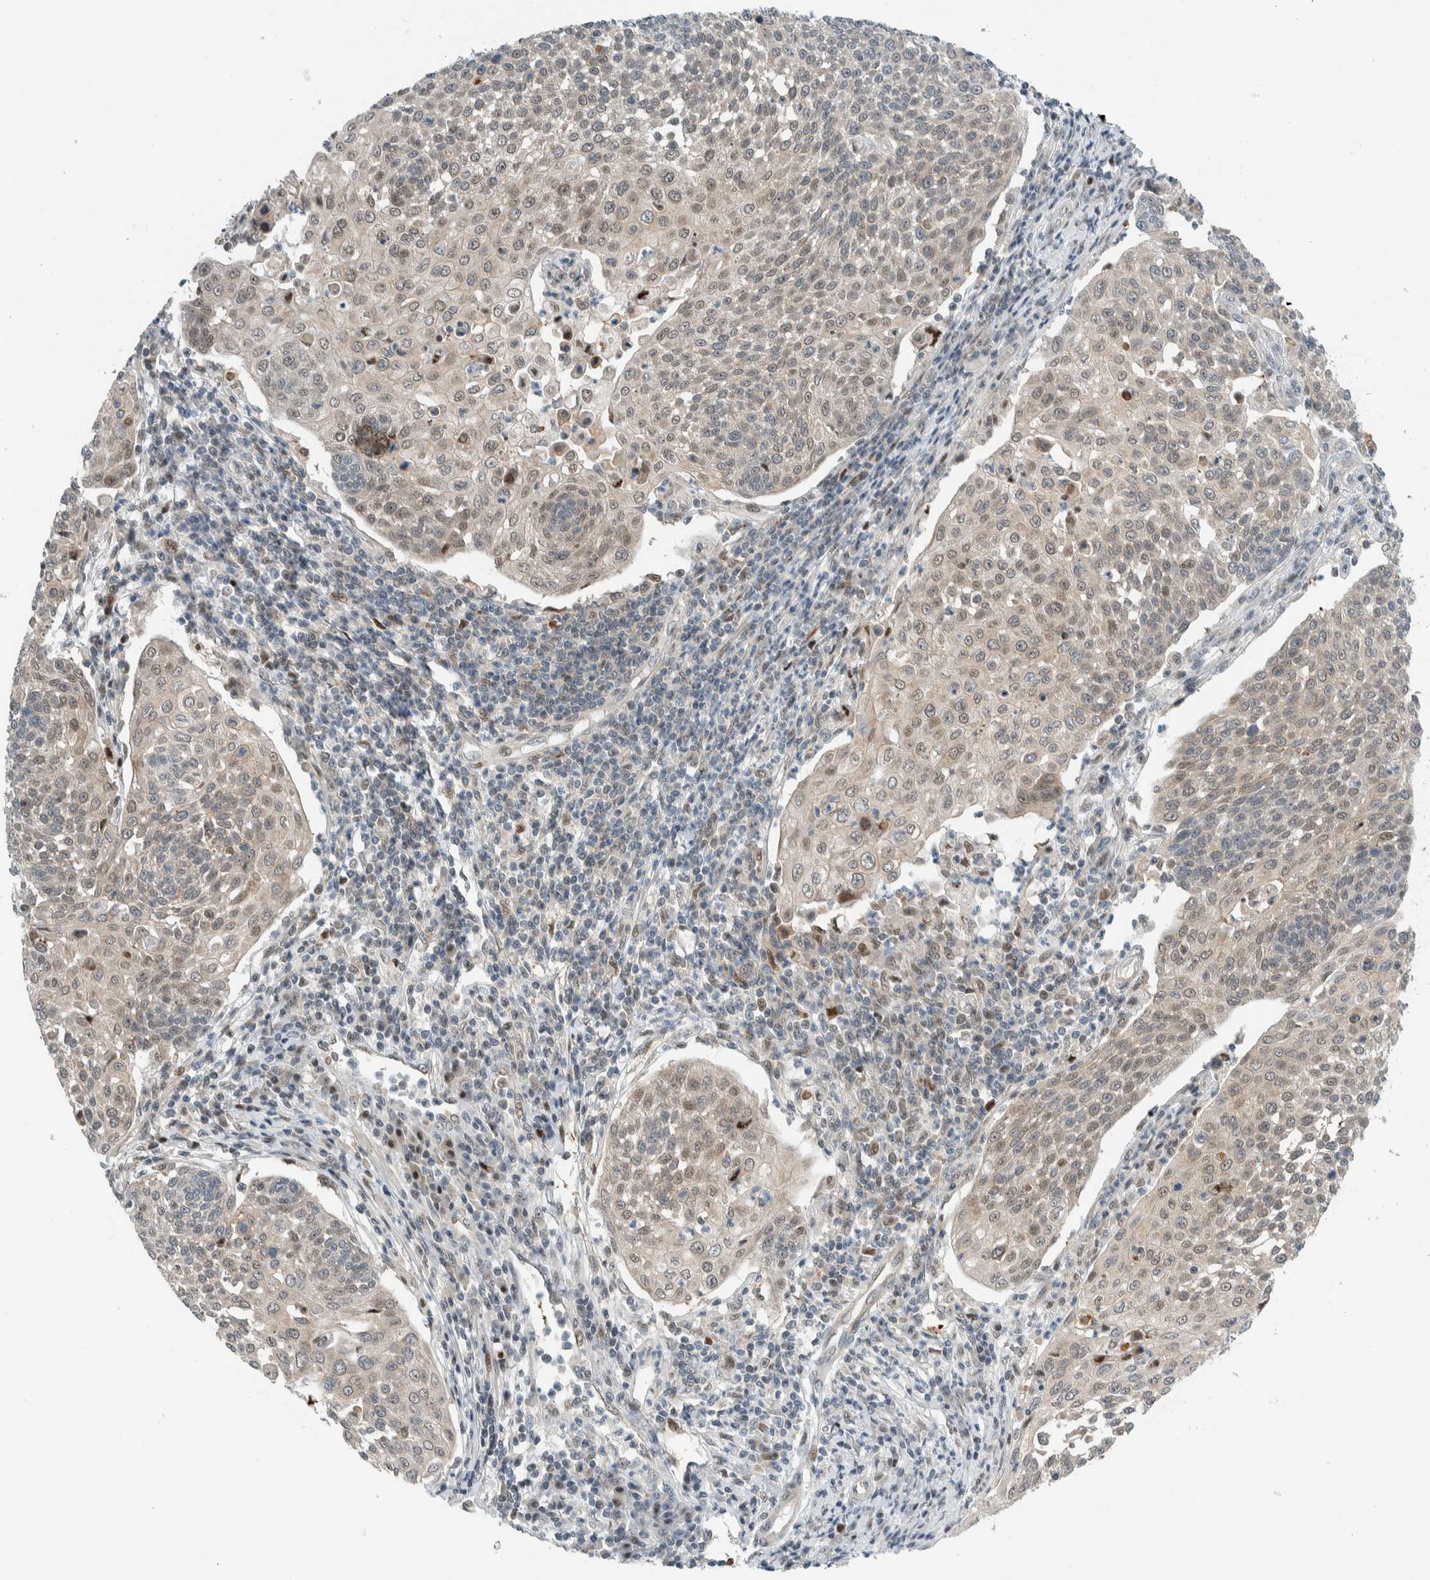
{"staining": {"intensity": "weak", "quantity": "<25%", "location": "cytoplasmic/membranous"}, "tissue": "cervical cancer", "cell_type": "Tumor cells", "image_type": "cancer", "snomed": [{"axis": "morphology", "description": "Squamous cell carcinoma, NOS"}, {"axis": "topography", "description": "Cervix"}], "caption": "Tumor cells are negative for protein expression in human cervical squamous cell carcinoma. (DAB (3,3'-diaminobenzidine) IHC with hematoxylin counter stain).", "gene": "NCR3LG1", "patient": {"sex": "female", "age": 34}}